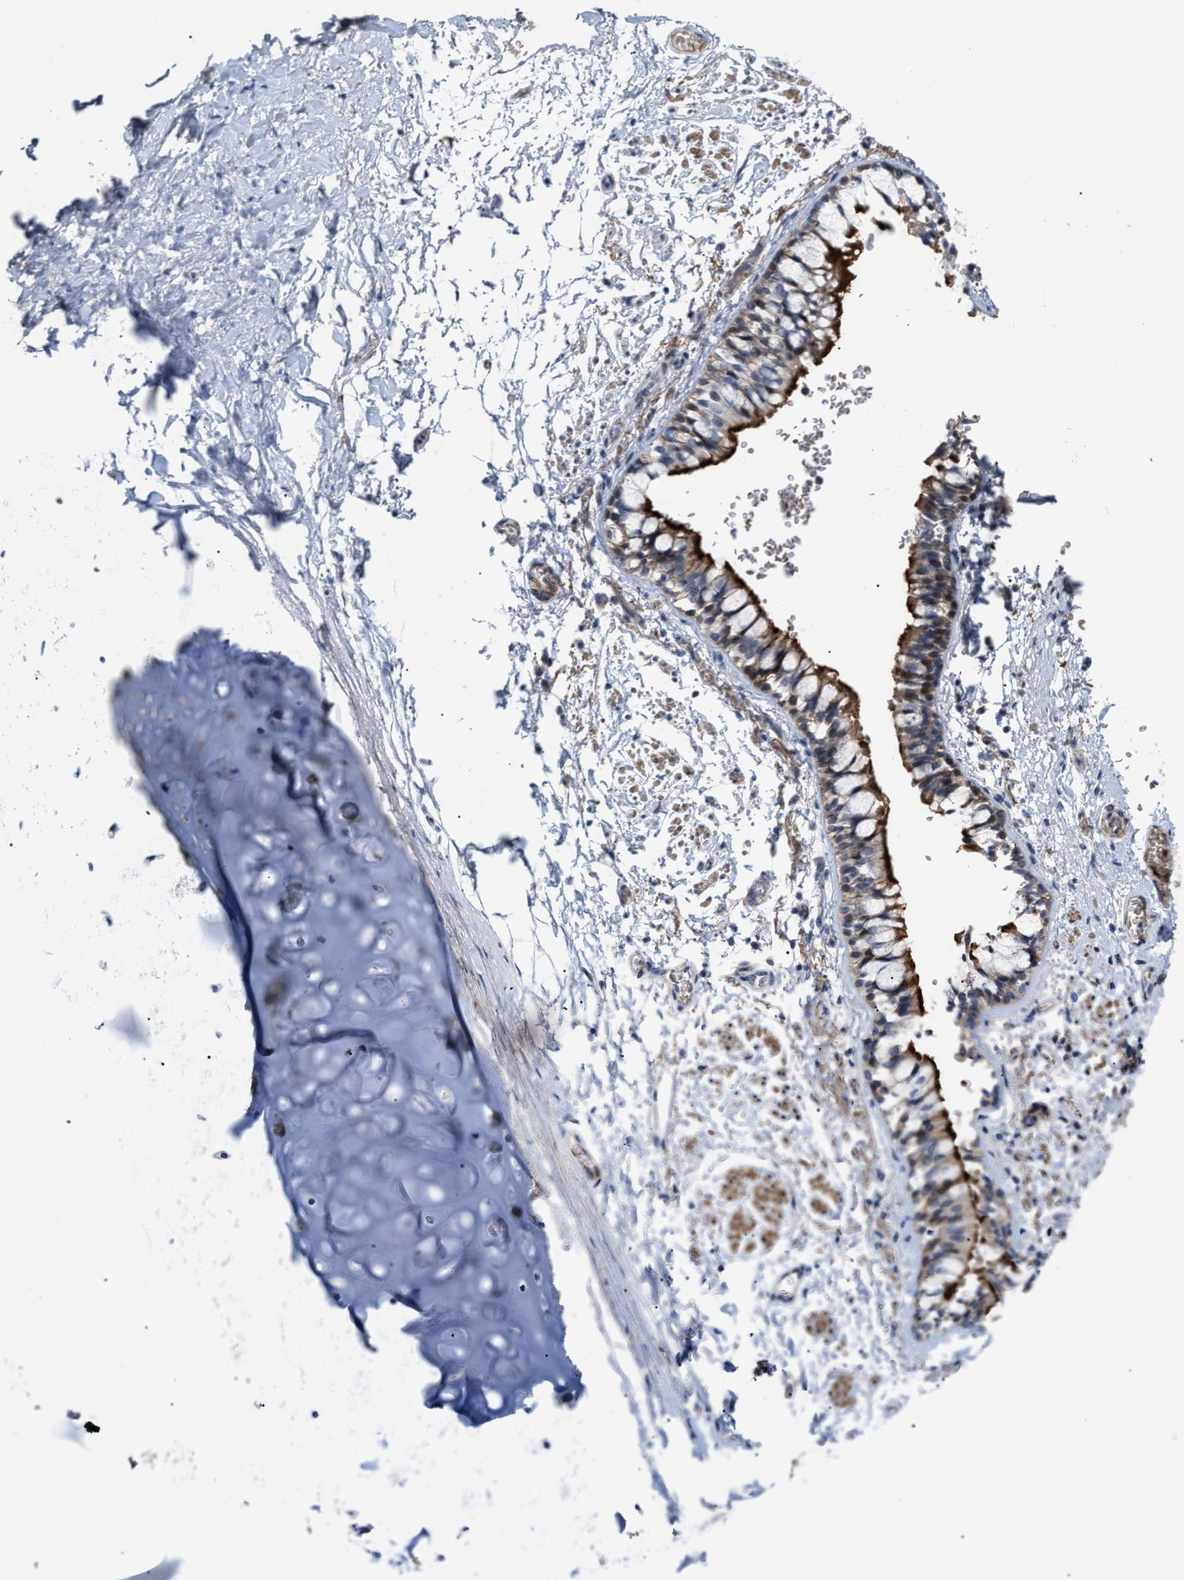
{"staining": {"intensity": "weak", "quantity": "<25%", "location": "cytoplasmic/membranous"}, "tissue": "adipose tissue", "cell_type": "Adipocytes", "image_type": "normal", "snomed": [{"axis": "morphology", "description": "Normal tissue, NOS"}, {"axis": "topography", "description": "Cartilage tissue"}, {"axis": "topography", "description": "Lung"}], "caption": "Adipocytes are negative for protein expression in normal human adipose tissue.", "gene": "POLR1F", "patient": {"sex": "female", "age": 77}}